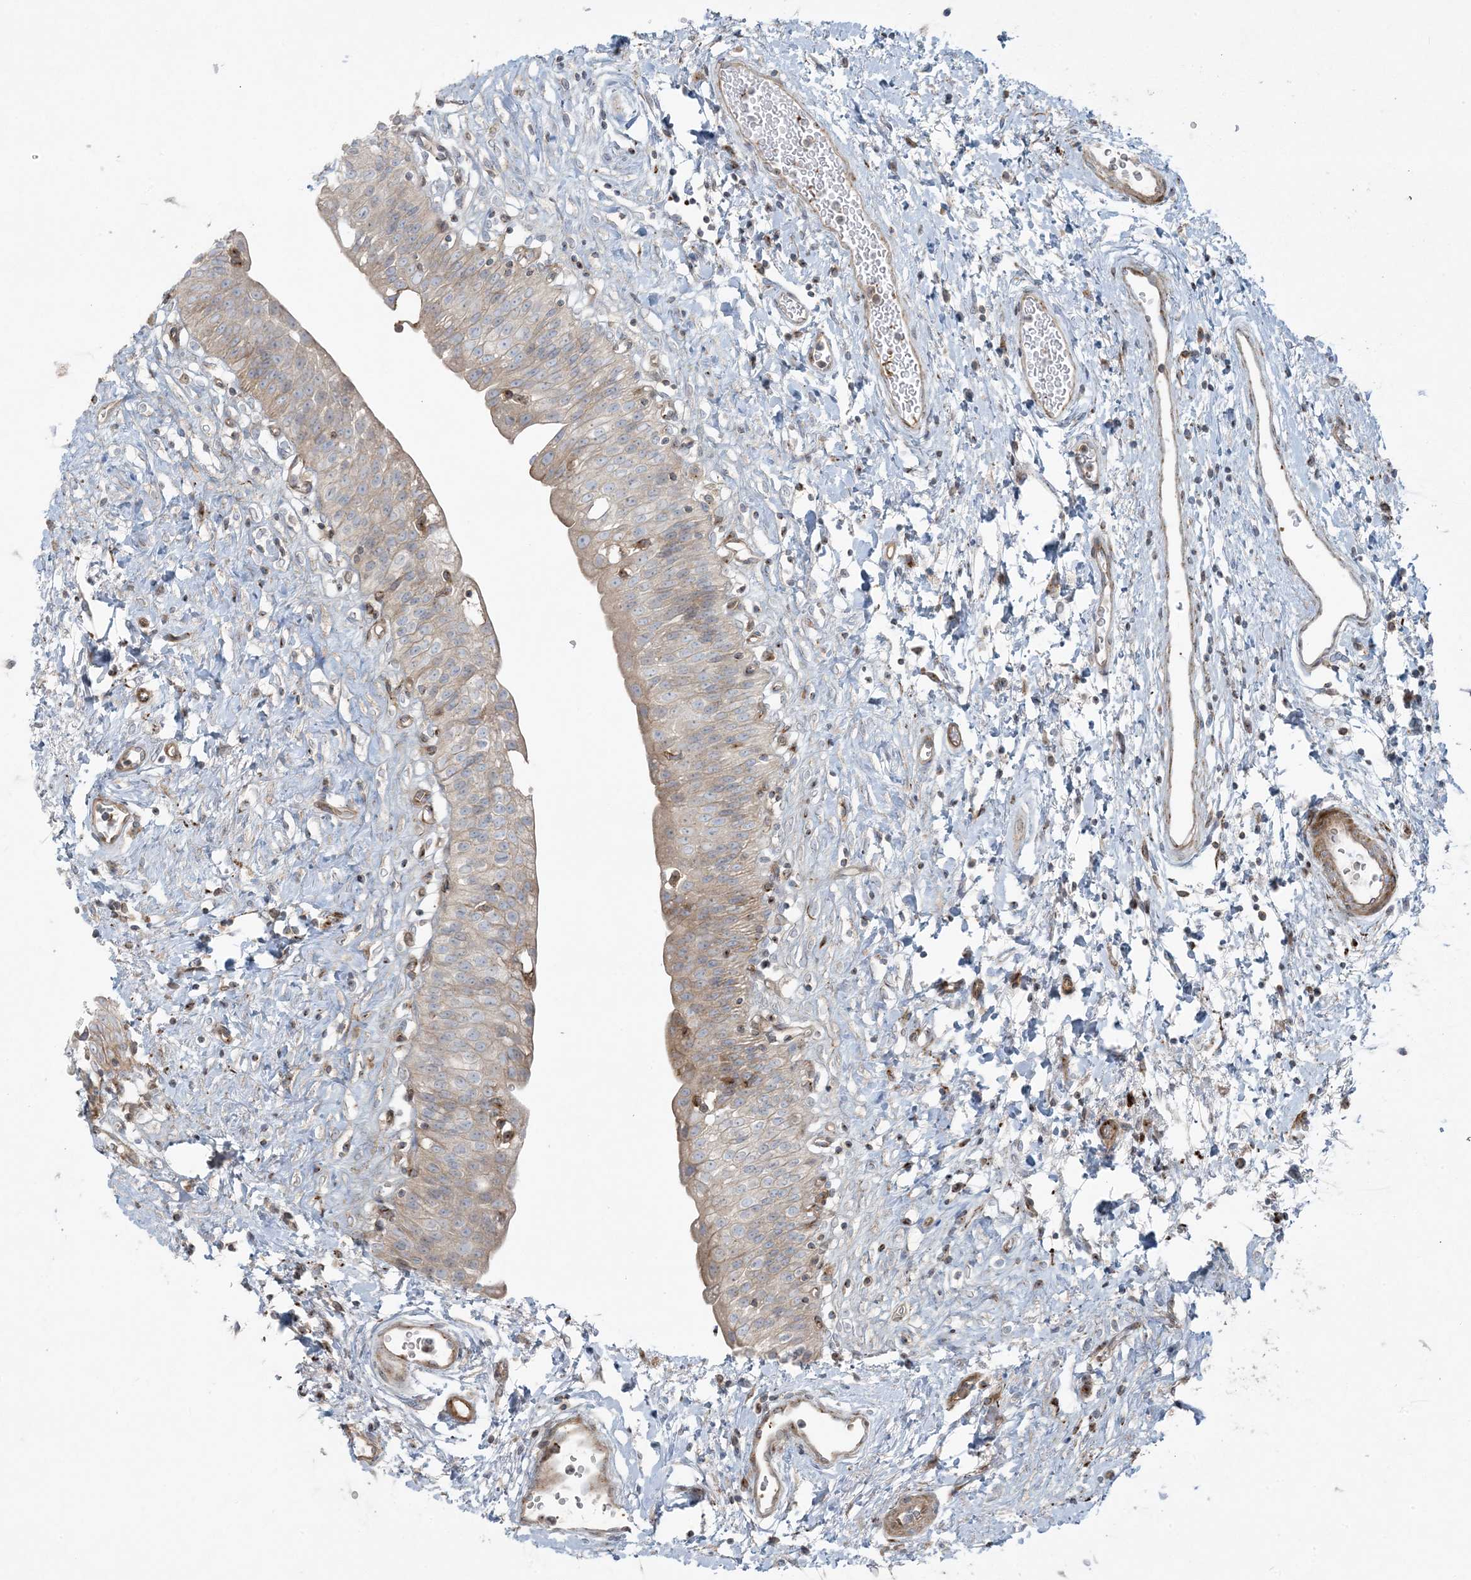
{"staining": {"intensity": "weak", "quantity": ">75%", "location": "cytoplasmic/membranous"}, "tissue": "urinary bladder", "cell_type": "Urothelial cells", "image_type": "normal", "snomed": [{"axis": "morphology", "description": "Normal tissue, NOS"}, {"axis": "topography", "description": "Urinary bladder"}], "caption": "Protein expression analysis of unremarkable human urinary bladder reveals weak cytoplasmic/membranous expression in approximately >75% of urothelial cells. The protein of interest is shown in brown color, while the nuclei are stained blue.", "gene": "PIK3R4", "patient": {"sex": "male", "age": 51}}